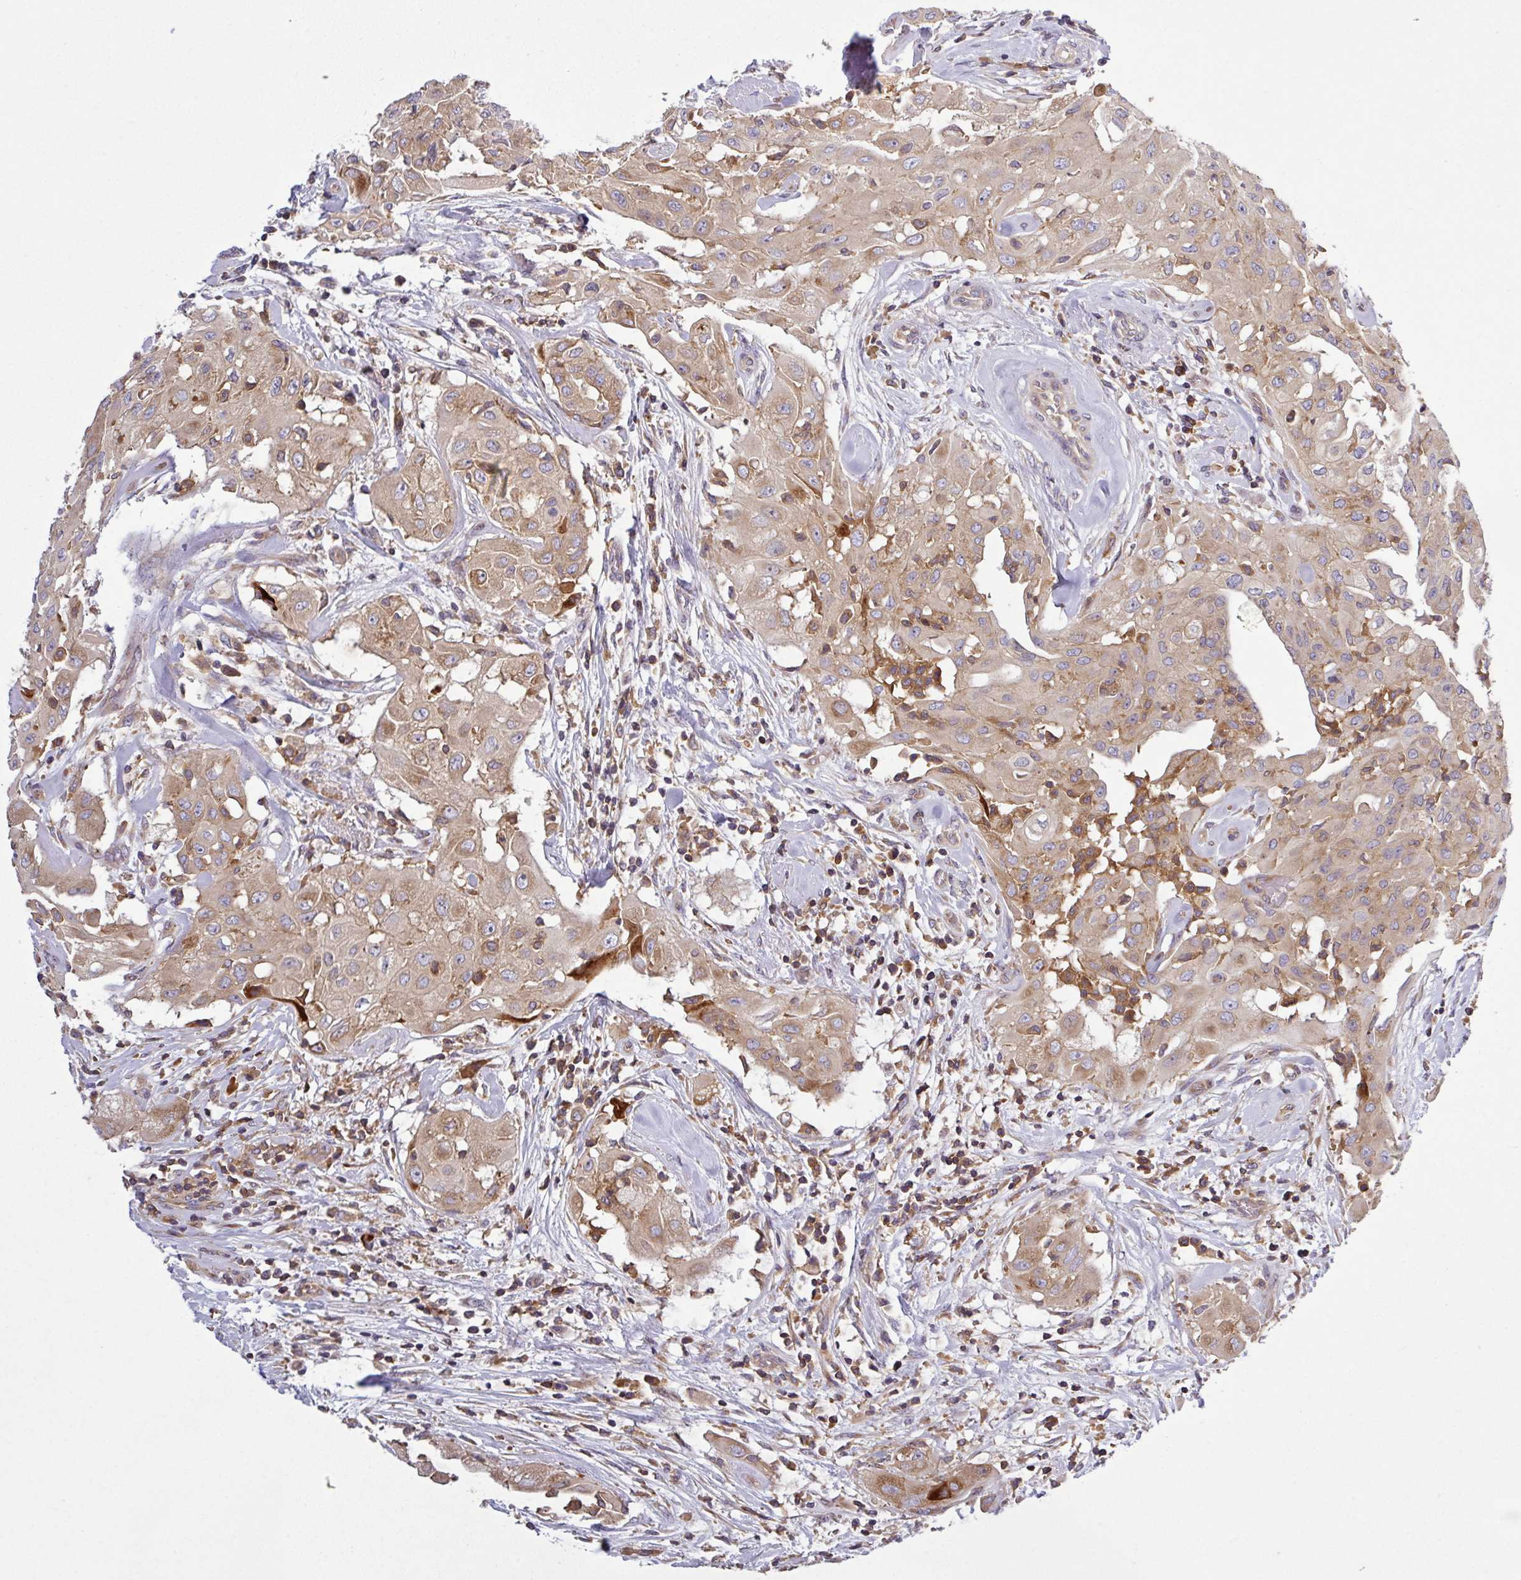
{"staining": {"intensity": "moderate", "quantity": ">75%", "location": "cytoplasmic/membranous"}, "tissue": "thyroid cancer", "cell_type": "Tumor cells", "image_type": "cancer", "snomed": [{"axis": "morphology", "description": "Papillary adenocarcinoma, NOS"}, {"axis": "topography", "description": "Thyroid gland"}], "caption": "Moderate cytoplasmic/membranous expression is seen in about >75% of tumor cells in papillary adenocarcinoma (thyroid).", "gene": "LRRC74B", "patient": {"sex": "female", "age": 59}}